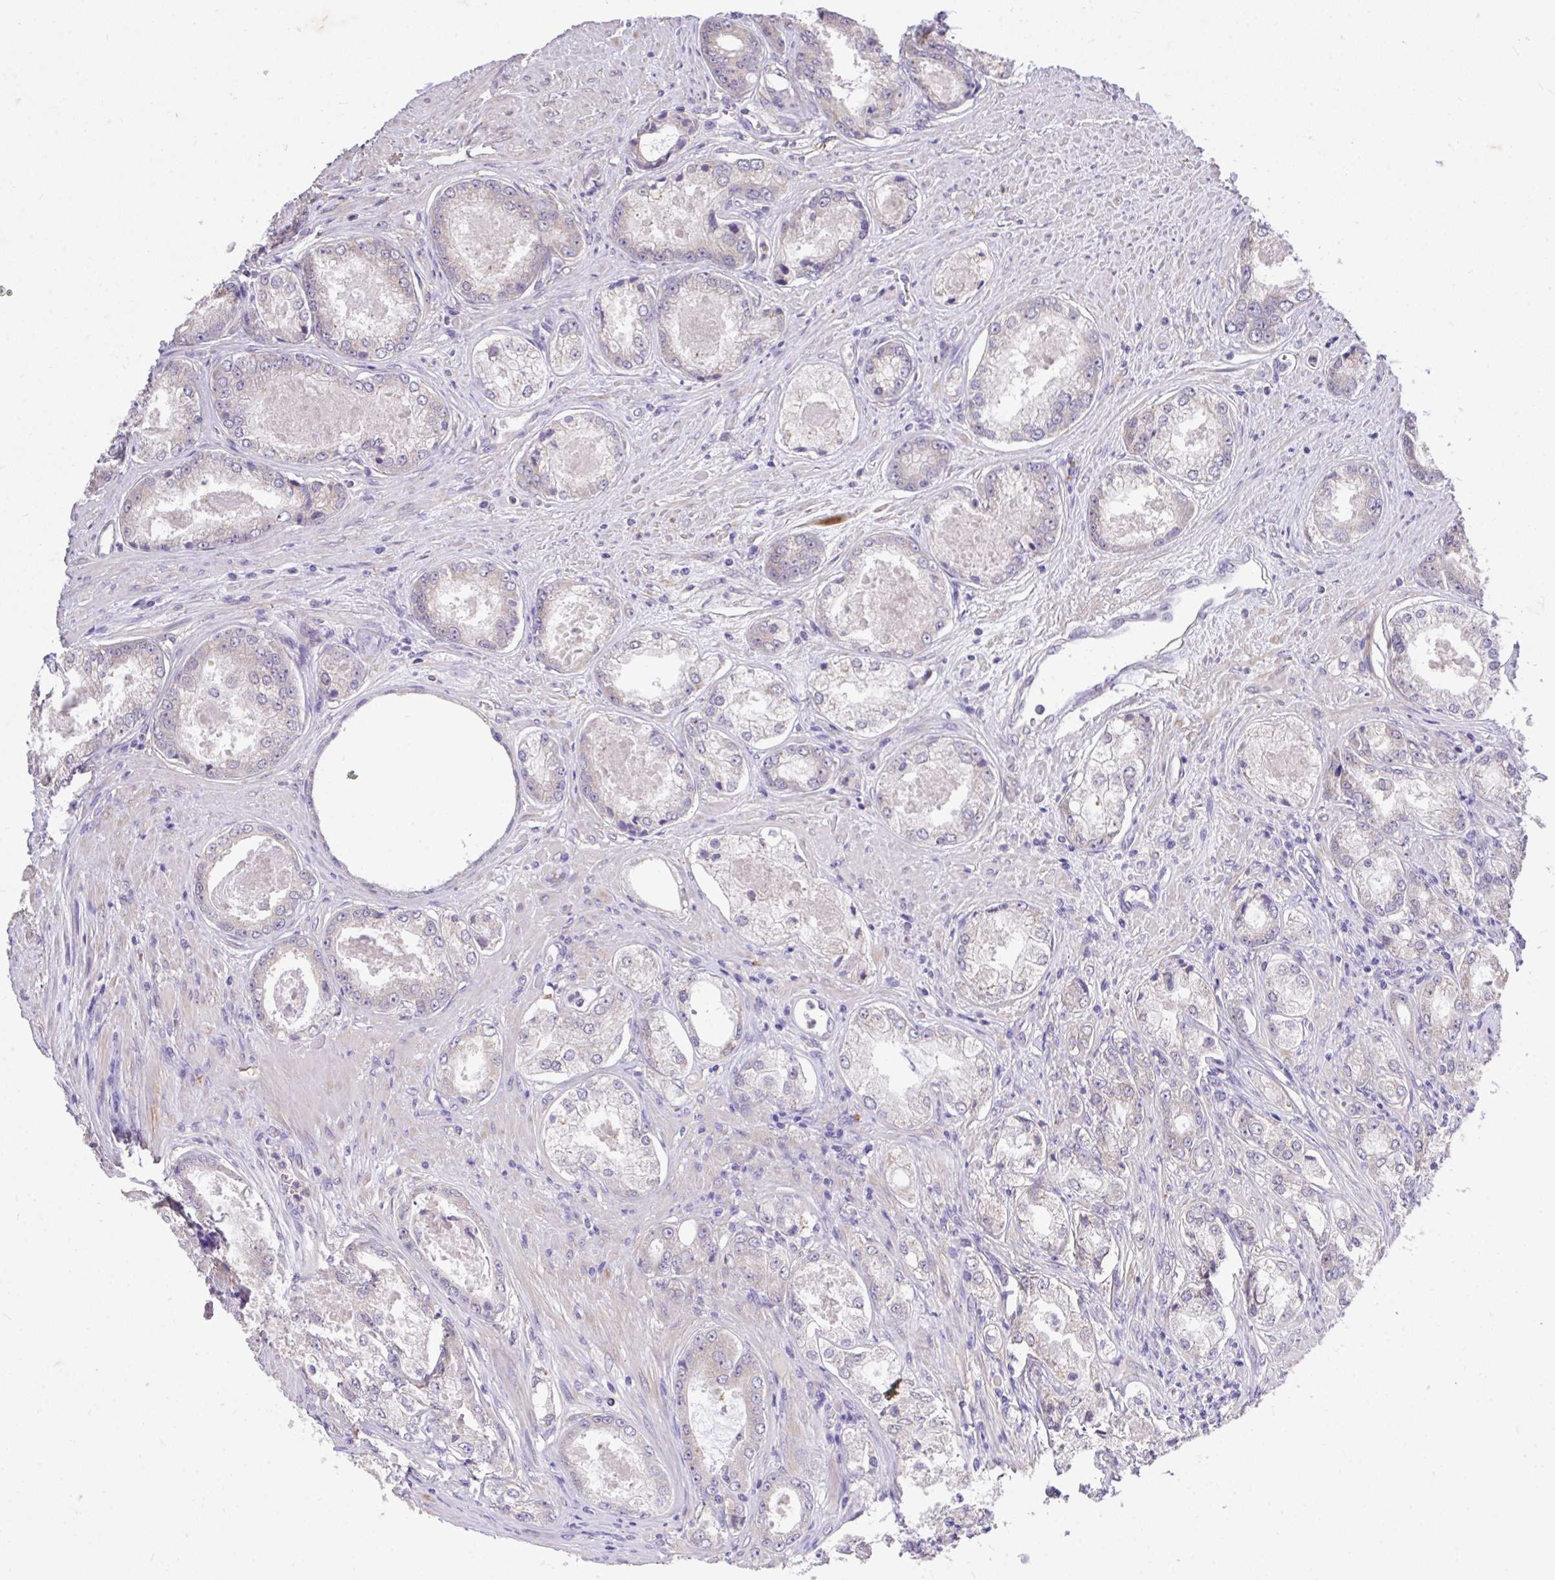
{"staining": {"intensity": "negative", "quantity": "none", "location": "none"}, "tissue": "prostate cancer", "cell_type": "Tumor cells", "image_type": "cancer", "snomed": [{"axis": "morphology", "description": "Adenocarcinoma, Low grade"}, {"axis": "topography", "description": "Prostate"}], "caption": "A micrograph of human low-grade adenocarcinoma (prostate) is negative for staining in tumor cells.", "gene": "MPC2", "patient": {"sex": "male", "age": 68}}